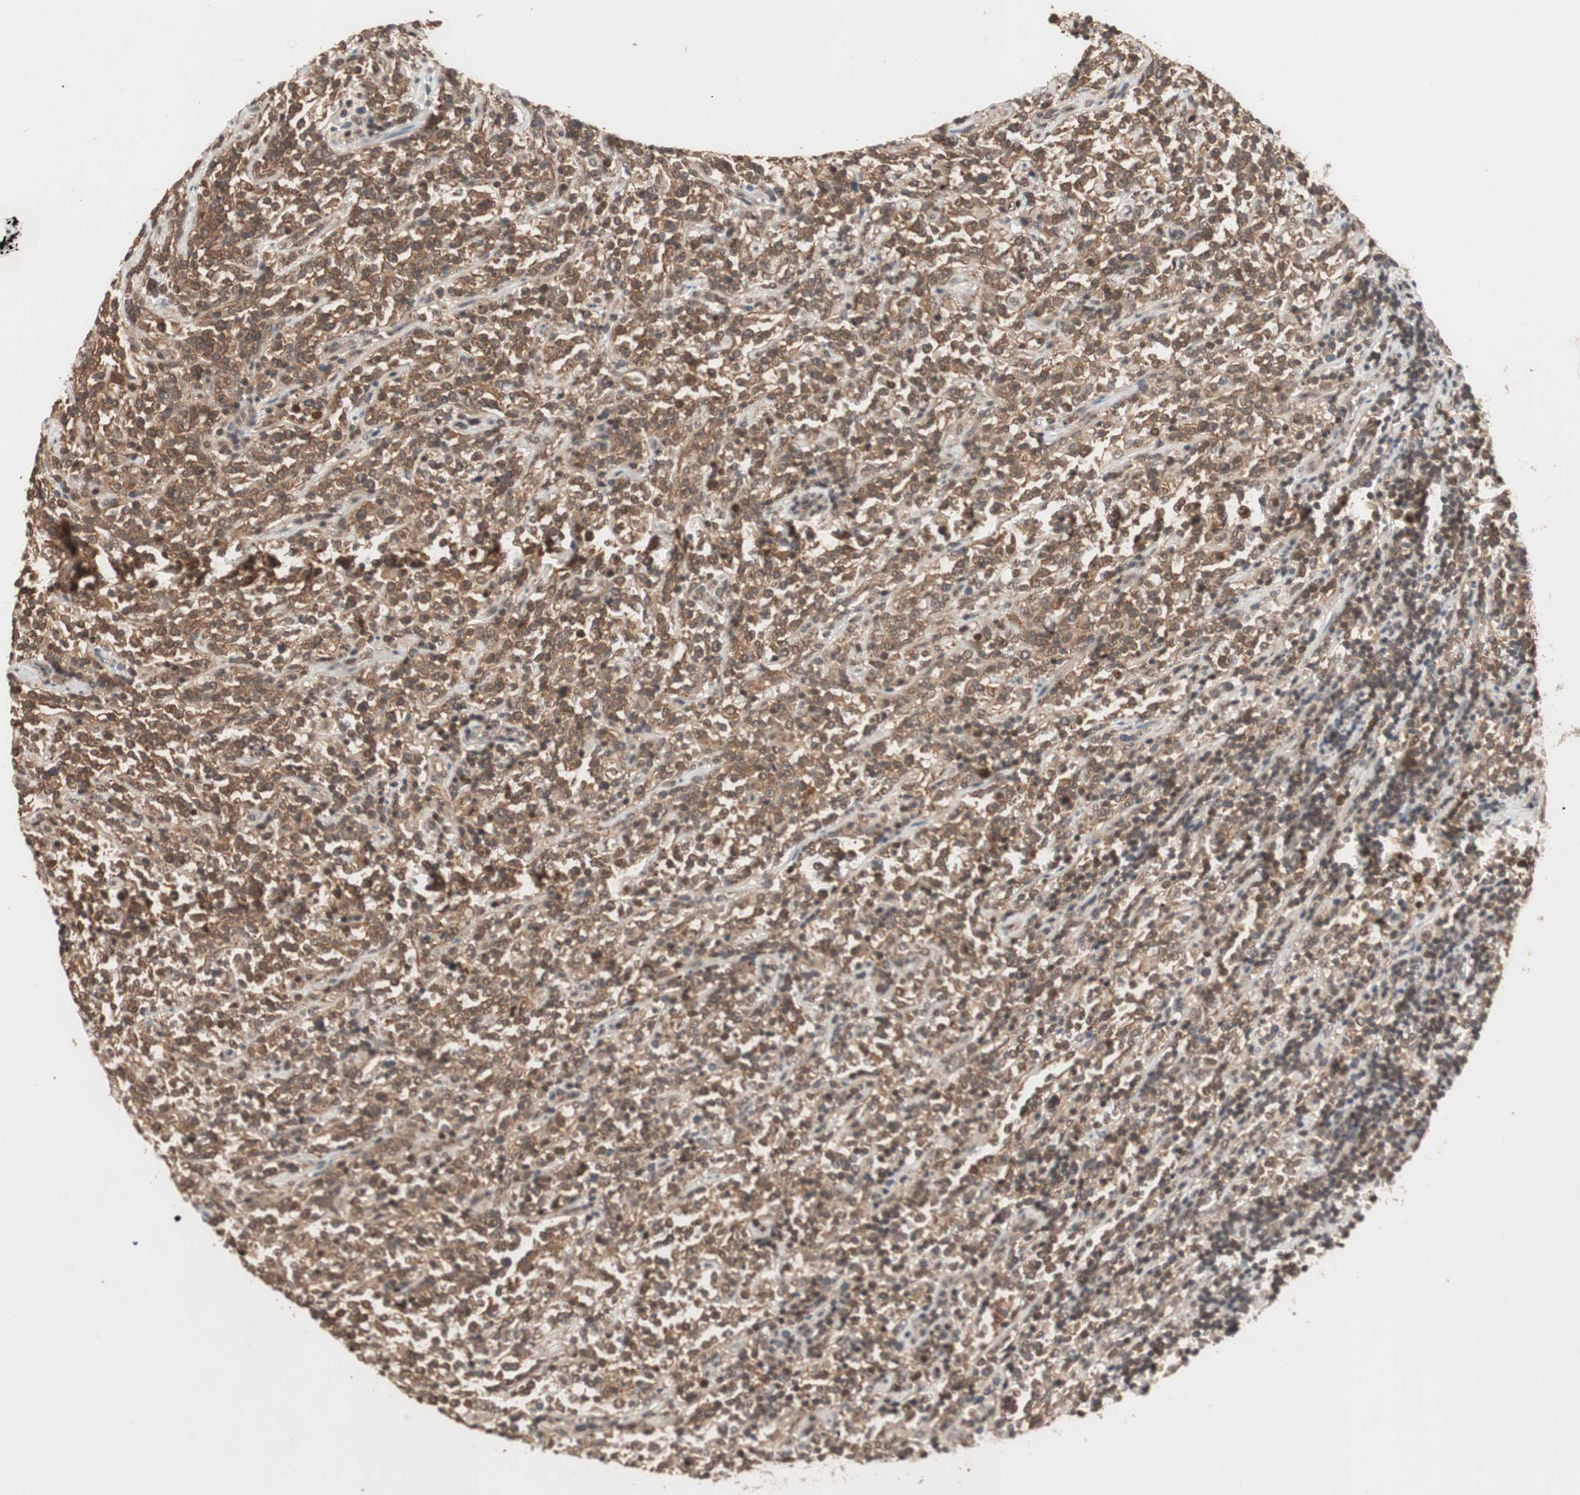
{"staining": {"intensity": "moderate", "quantity": ">75%", "location": "cytoplasmic/membranous,nuclear"}, "tissue": "lymphoma", "cell_type": "Tumor cells", "image_type": "cancer", "snomed": [{"axis": "morphology", "description": "Malignant lymphoma, non-Hodgkin's type, High grade"}, {"axis": "topography", "description": "Soft tissue"}], "caption": "Protein analysis of lymphoma tissue displays moderate cytoplasmic/membranous and nuclear staining in approximately >75% of tumor cells.", "gene": "GART", "patient": {"sex": "male", "age": 18}}